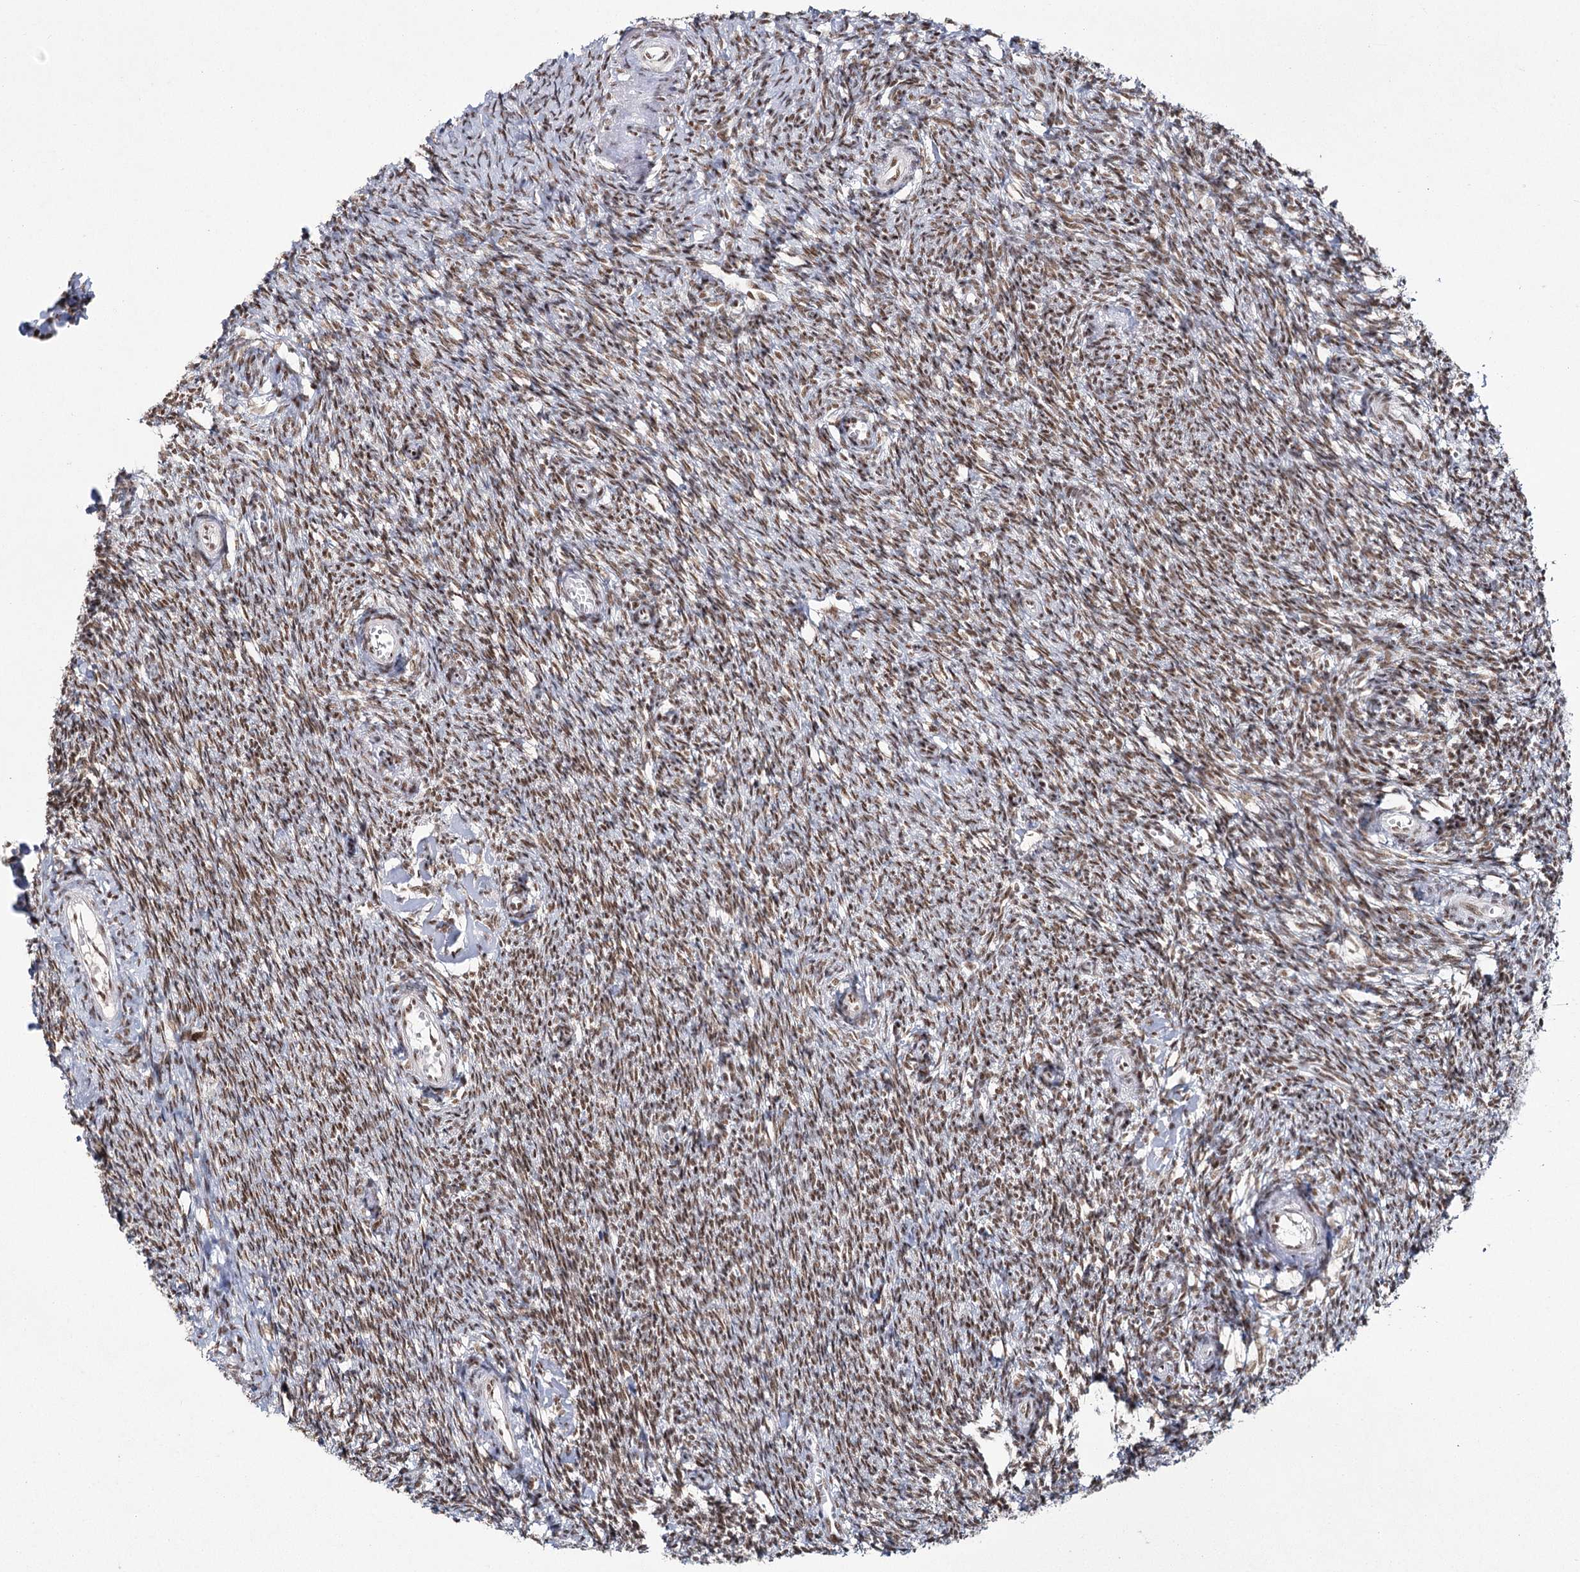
{"staining": {"intensity": "strong", "quantity": ">75%", "location": "nuclear"}, "tissue": "ovary", "cell_type": "Ovarian stroma cells", "image_type": "normal", "snomed": [{"axis": "morphology", "description": "Normal tissue, NOS"}, {"axis": "topography", "description": "Ovary"}], "caption": "Protein expression analysis of normal human ovary reveals strong nuclear positivity in approximately >75% of ovarian stroma cells.", "gene": "SCAF8", "patient": {"sex": "female", "age": 44}}